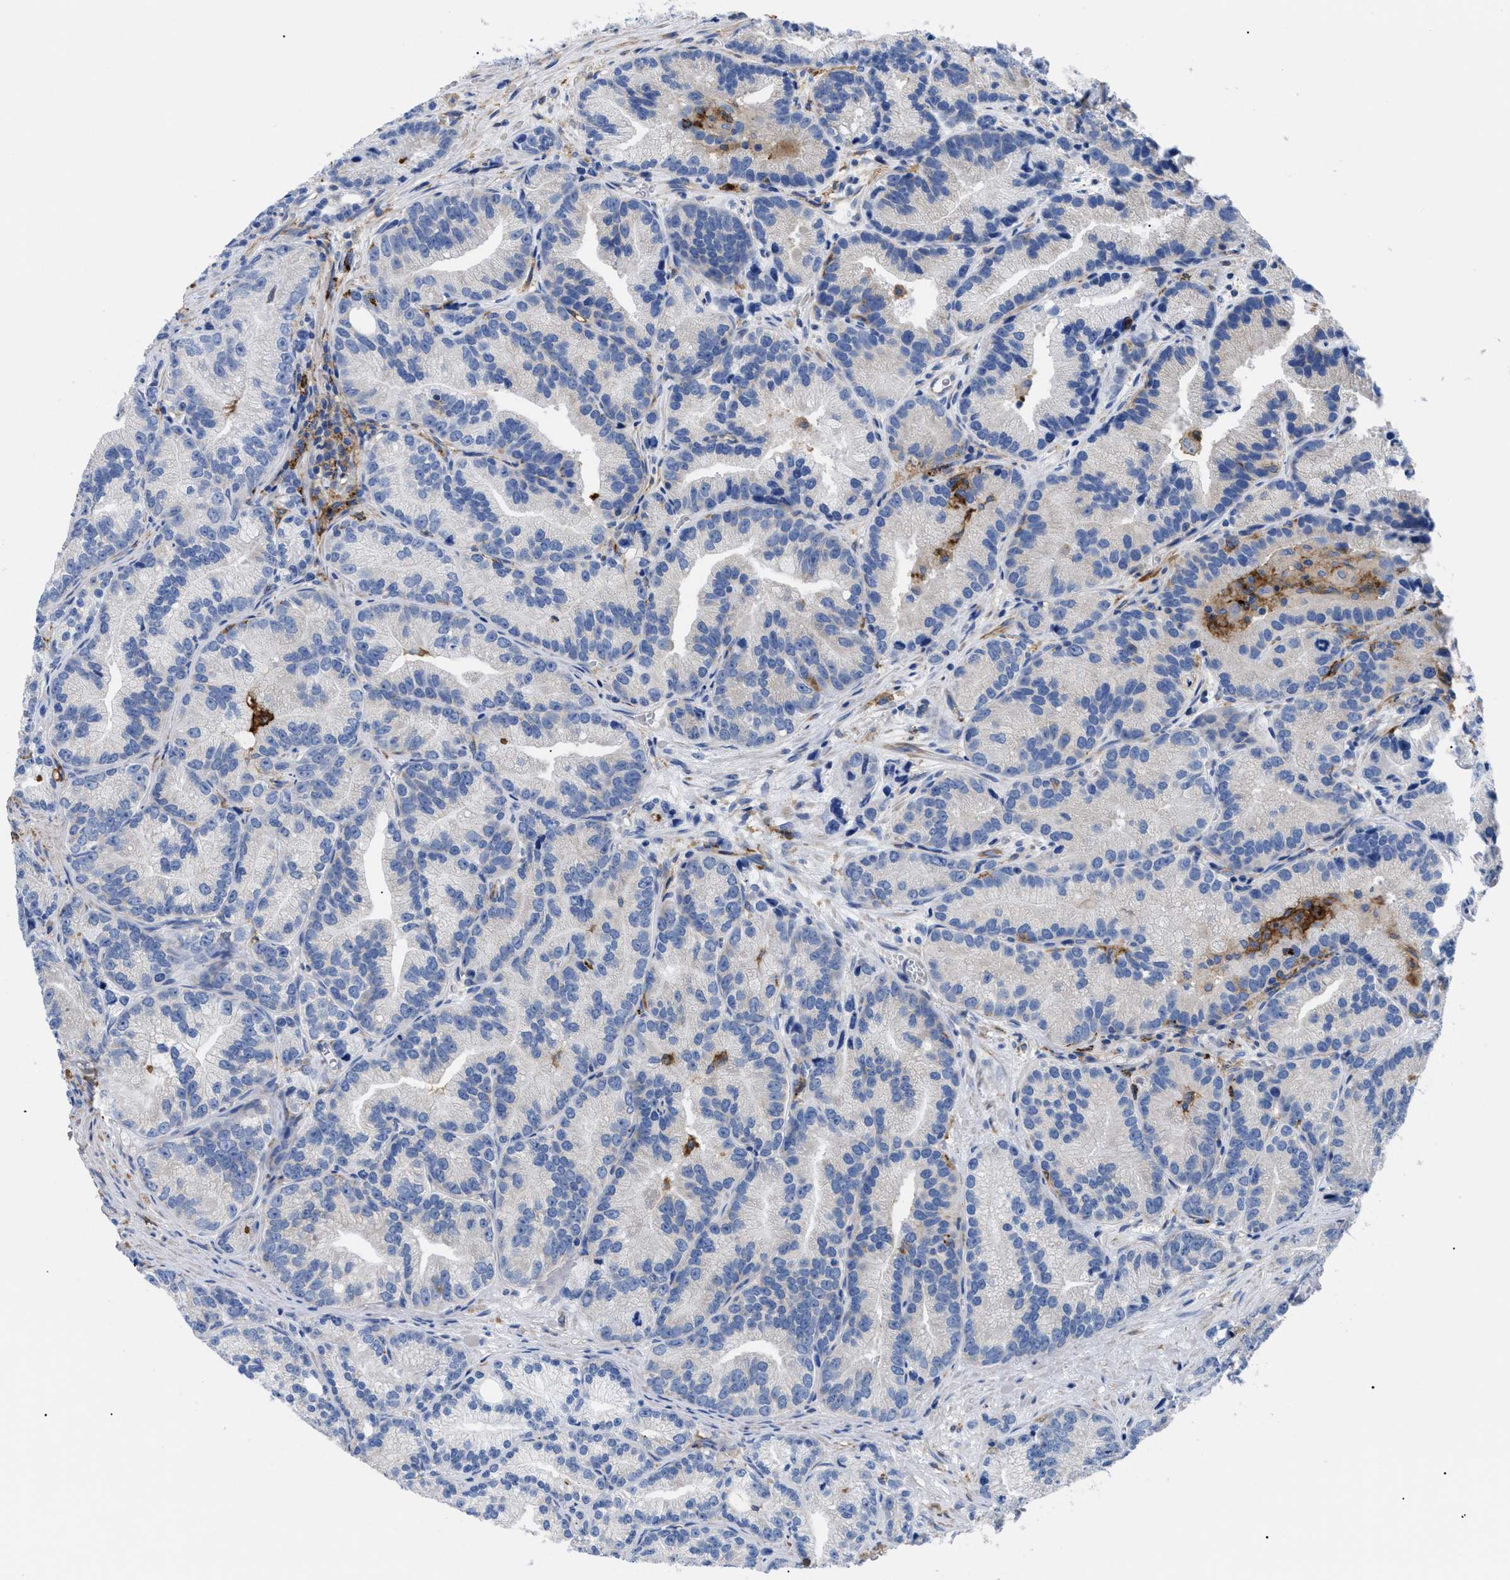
{"staining": {"intensity": "negative", "quantity": "none", "location": "none"}, "tissue": "prostate cancer", "cell_type": "Tumor cells", "image_type": "cancer", "snomed": [{"axis": "morphology", "description": "Adenocarcinoma, Low grade"}, {"axis": "topography", "description": "Prostate"}], "caption": "IHC of human prostate cancer (adenocarcinoma (low-grade)) displays no staining in tumor cells.", "gene": "HLA-DPA1", "patient": {"sex": "male", "age": 89}}